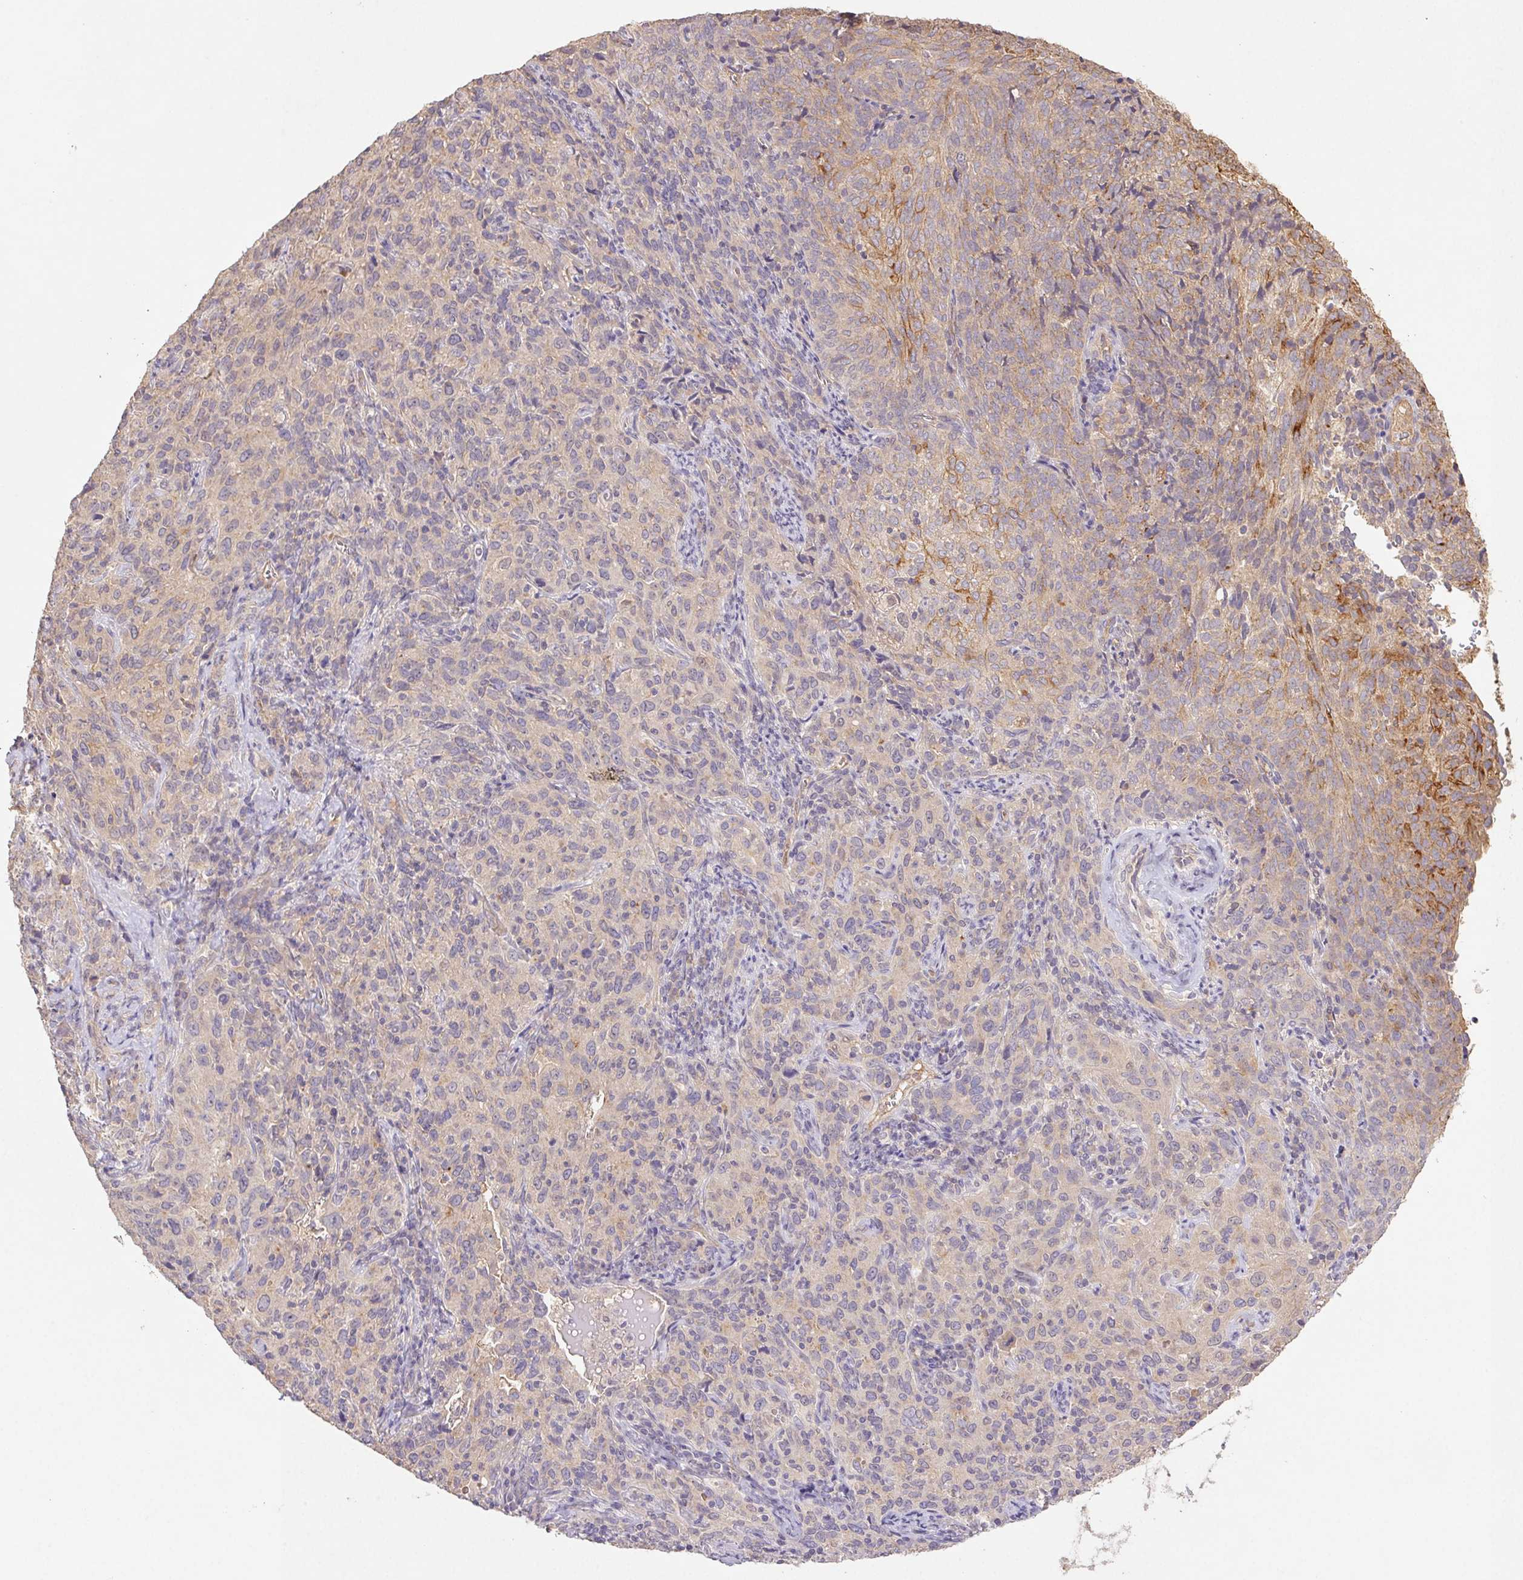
{"staining": {"intensity": "weak", "quantity": "<25%", "location": "cytoplasmic/membranous"}, "tissue": "cervical cancer", "cell_type": "Tumor cells", "image_type": "cancer", "snomed": [{"axis": "morphology", "description": "Squamous cell carcinoma, NOS"}, {"axis": "topography", "description": "Cervix"}], "caption": "IHC photomicrograph of neoplastic tissue: cervical cancer stained with DAB (3,3'-diaminobenzidine) reveals no significant protein expression in tumor cells.", "gene": "RAB11A", "patient": {"sex": "female", "age": 51}}